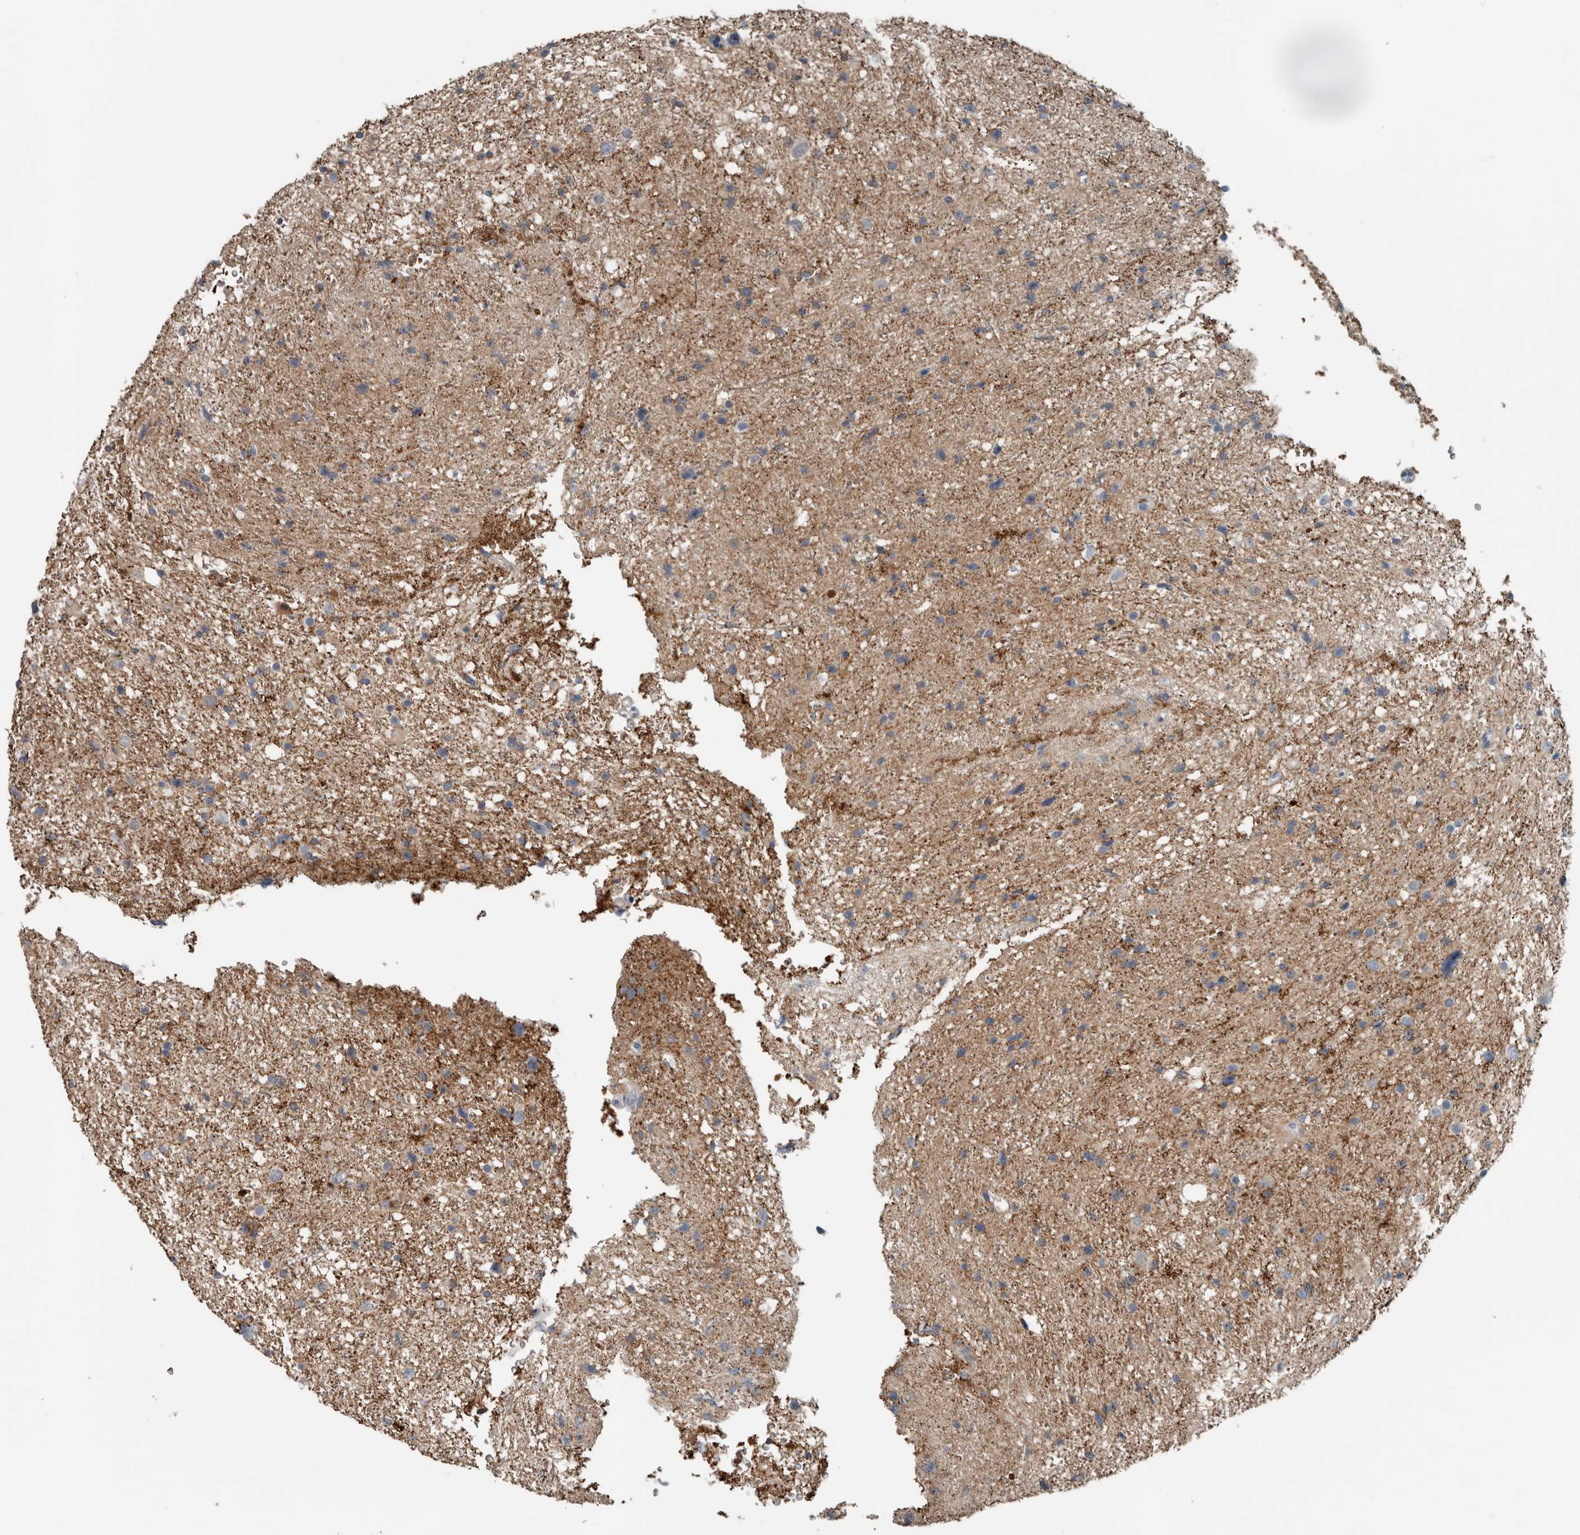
{"staining": {"intensity": "moderate", "quantity": "<25%", "location": "cytoplasmic/membranous"}, "tissue": "glioma", "cell_type": "Tumor cells", "image_type": "cancer", "snomed": [{"axis": "morphology", "description": "Glioma, malignant, Low grade"}, {"axis": "topography", "description": "Brain"}], "caption": "Human glioma stained with a brown dye exhibits moderate cytoplasmic/membranous positive expression in about <25% of tumor cells.", "gene": "SH3GL2", "patient": {"sex": "female", "age": 37}}